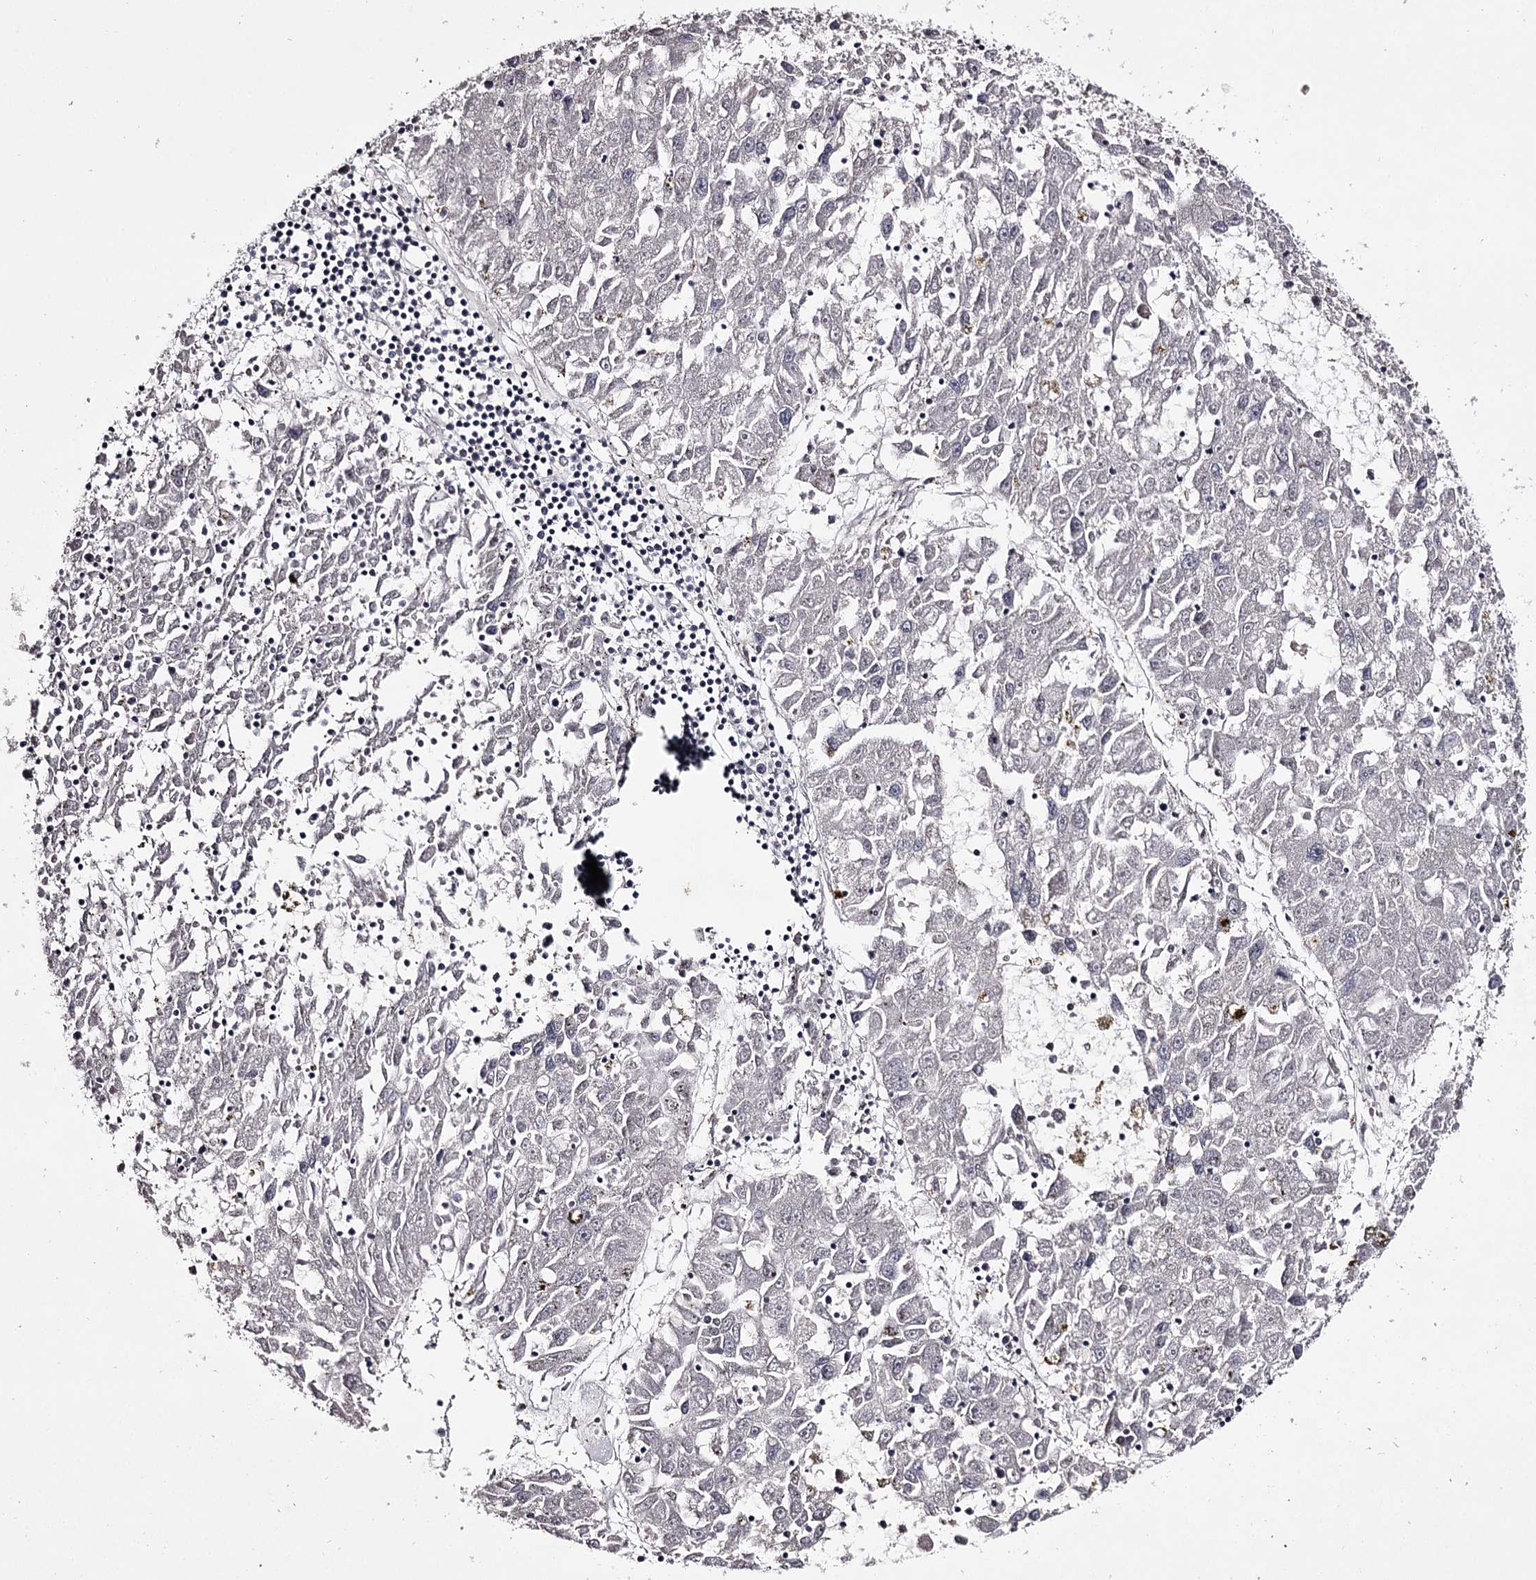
{"staining": {"intensity": "negative", "quantity": "none", "location": "none"}, "tissue": "liver cancer", "cell_type": "Tumor cells", "image_type": "cancer", "snomed": [{"axis": "morphology", "description": "Carcinoma, Hepatocellular, NOS"}, {"axis": "topography", "description": "Liver"}], "caption": "DAB (3,3'-diaminobenzidine) immunohistochemical staining of hepatocellular carcinoma (liver) shows no significant staining in tumor cells.", "gene": "PRM2", "patient": {"sex": "male", "age": 49}}